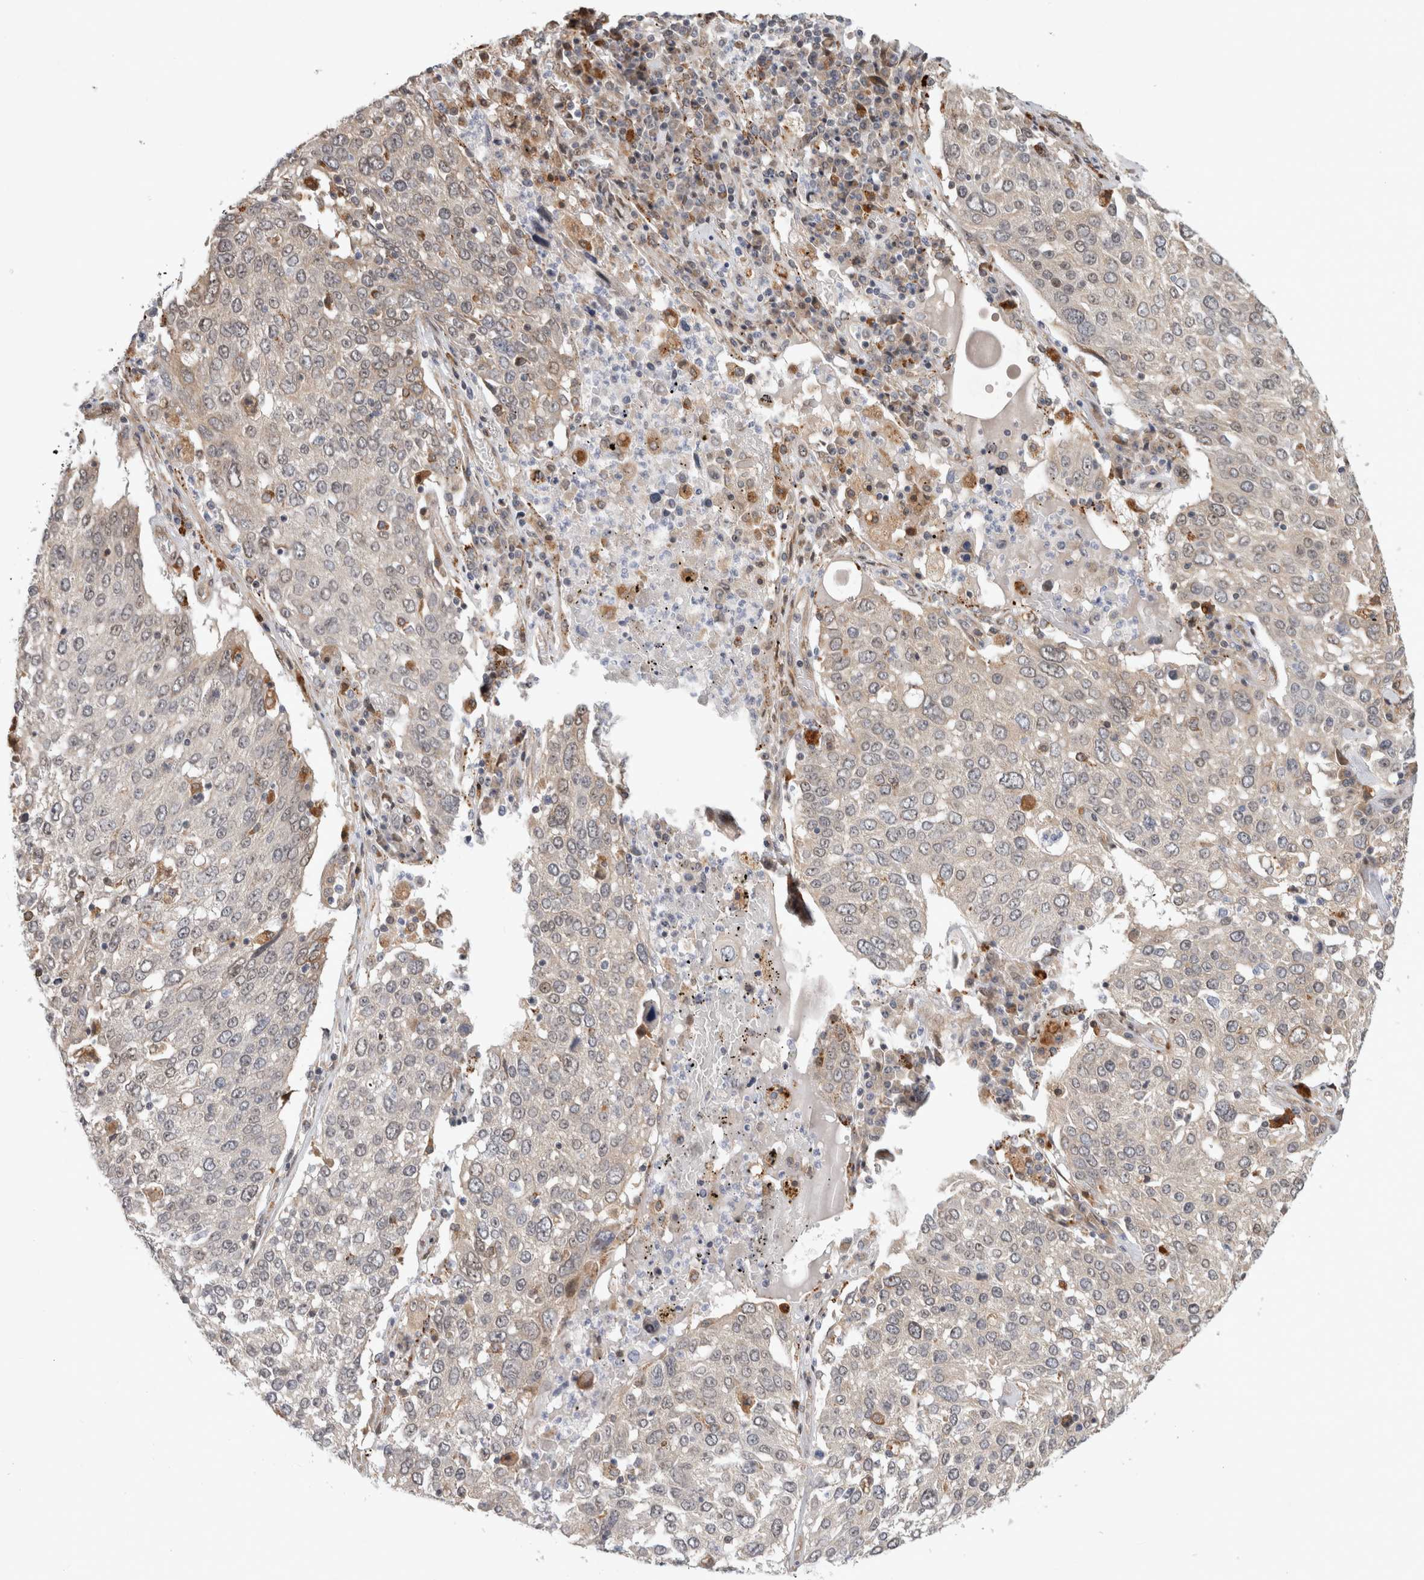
{"staining": {"intensity": "weak", "quantity": "<25%", "location": "cytoplasmic/membranous"}, "tissue": "lung cancer", "cell_type": "Tumor cells", "image_type": "cancer", "snomed": [{"axis": "morphology", "description": "Squamous cell carcinoma, NOS"}, {"axis": "topography", "description": "Lung"}], "caption": "Immunohistochemical staining of lung cancer shows no significant staining in tumor cells. The staining was performed using DAB to visualize the protein expression in brown, while the nuclei were stained in blue with hematoxylin (Magnification: 20x).", "gene": "NAB2", "patient": {"sex": "male", "age": 65}}